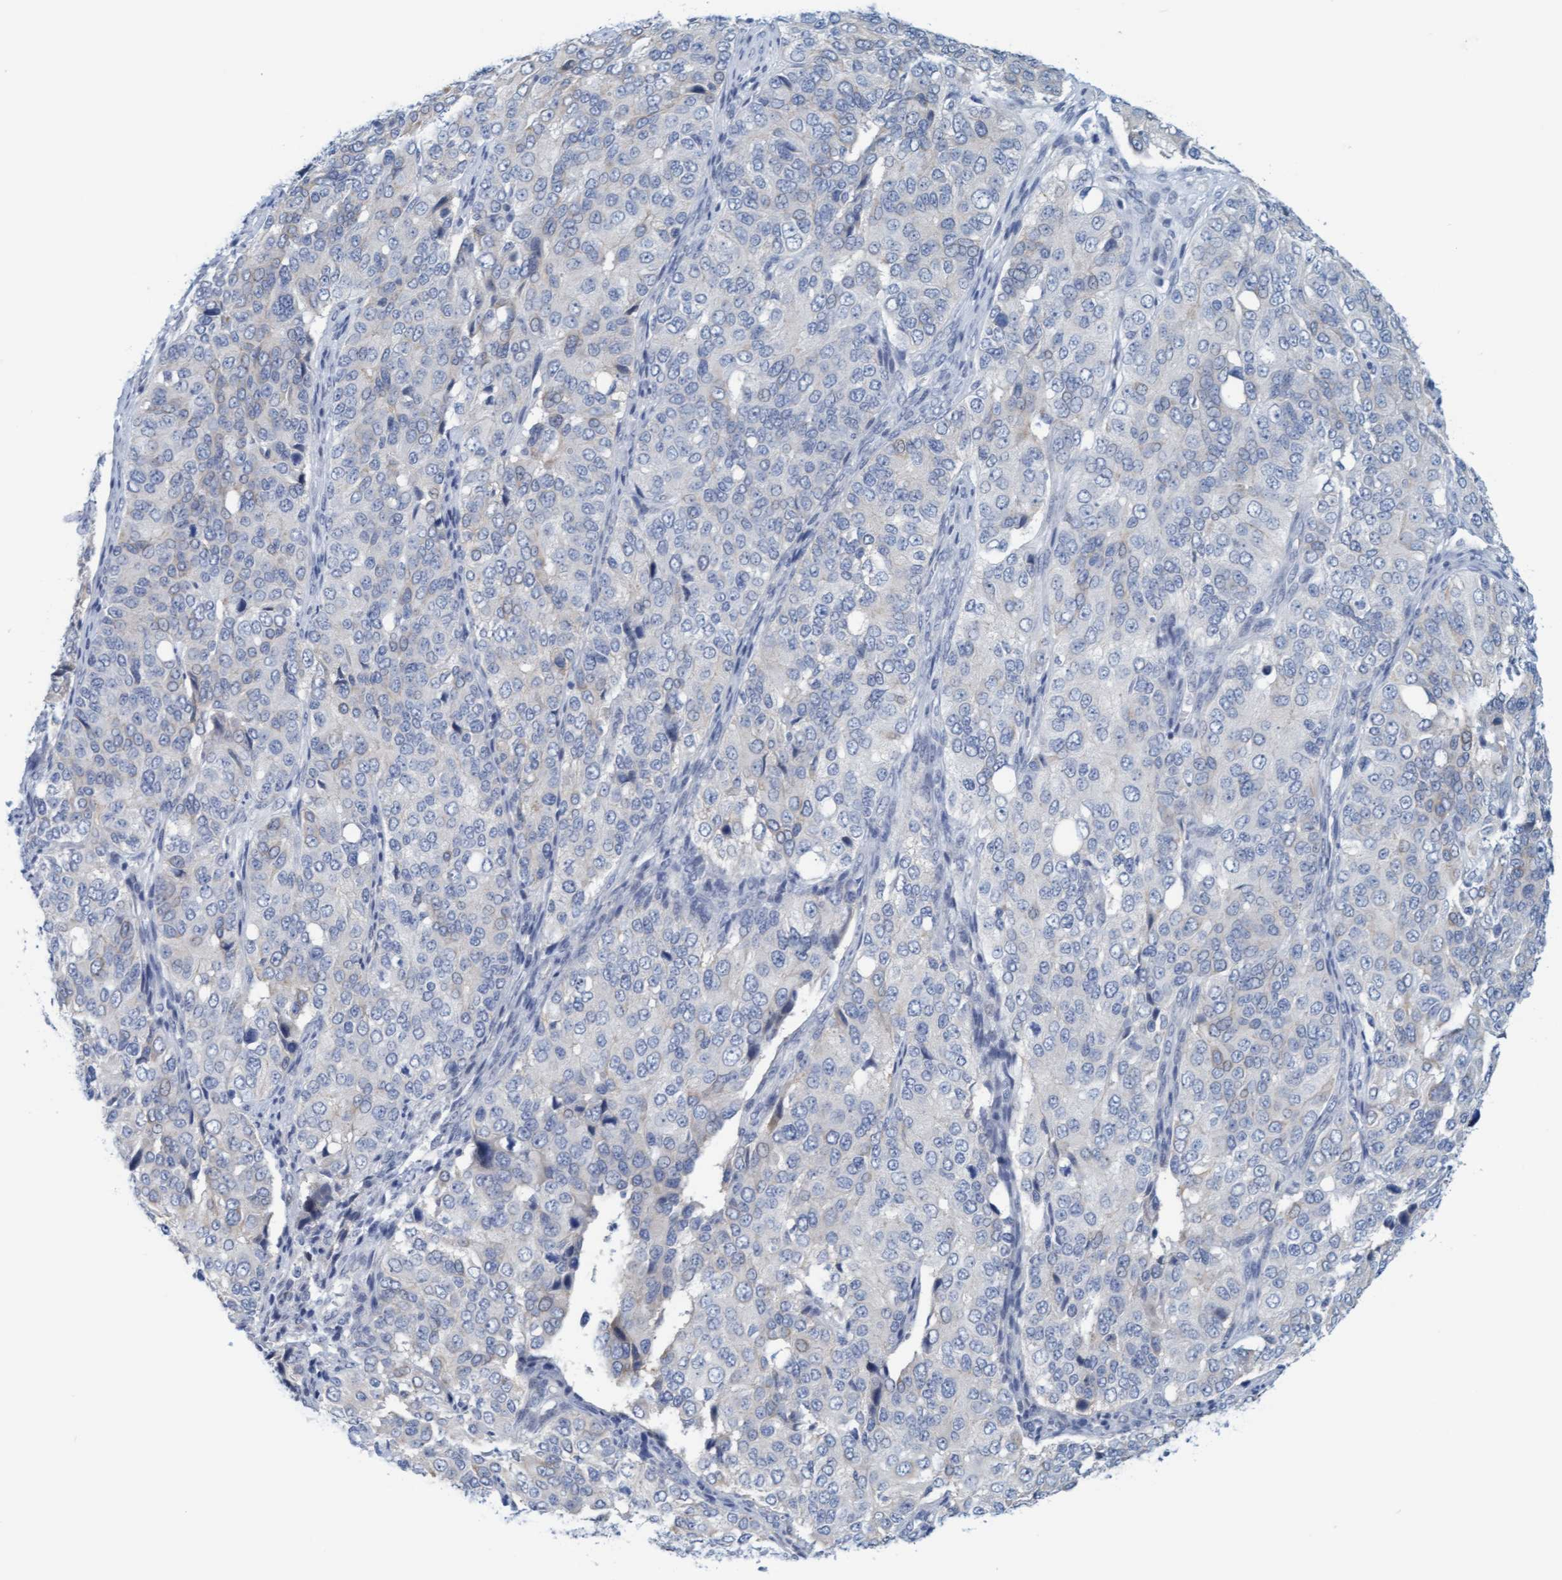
{"staining": {"intensity": "negative", "quantity": "none", "location": "none"}, "tissue": "ovarian cancer", "cell_type": "Tumor cells", "image_type": "cancer", "snomed": [{"axis": "morphology", "description": "Carcinoma, endometroid"}, {"axis": "topography", "description": "Ovary"}], "caption": "High magnification brightfield microscopy of endometroid carcinoma (ovarian) stained with DAB (brown) and counterstained with hematoxylin (blue): tumor cells show no significant expression.", "gene": "CPA3", "patient": {"sex": "female", "age": 51}}